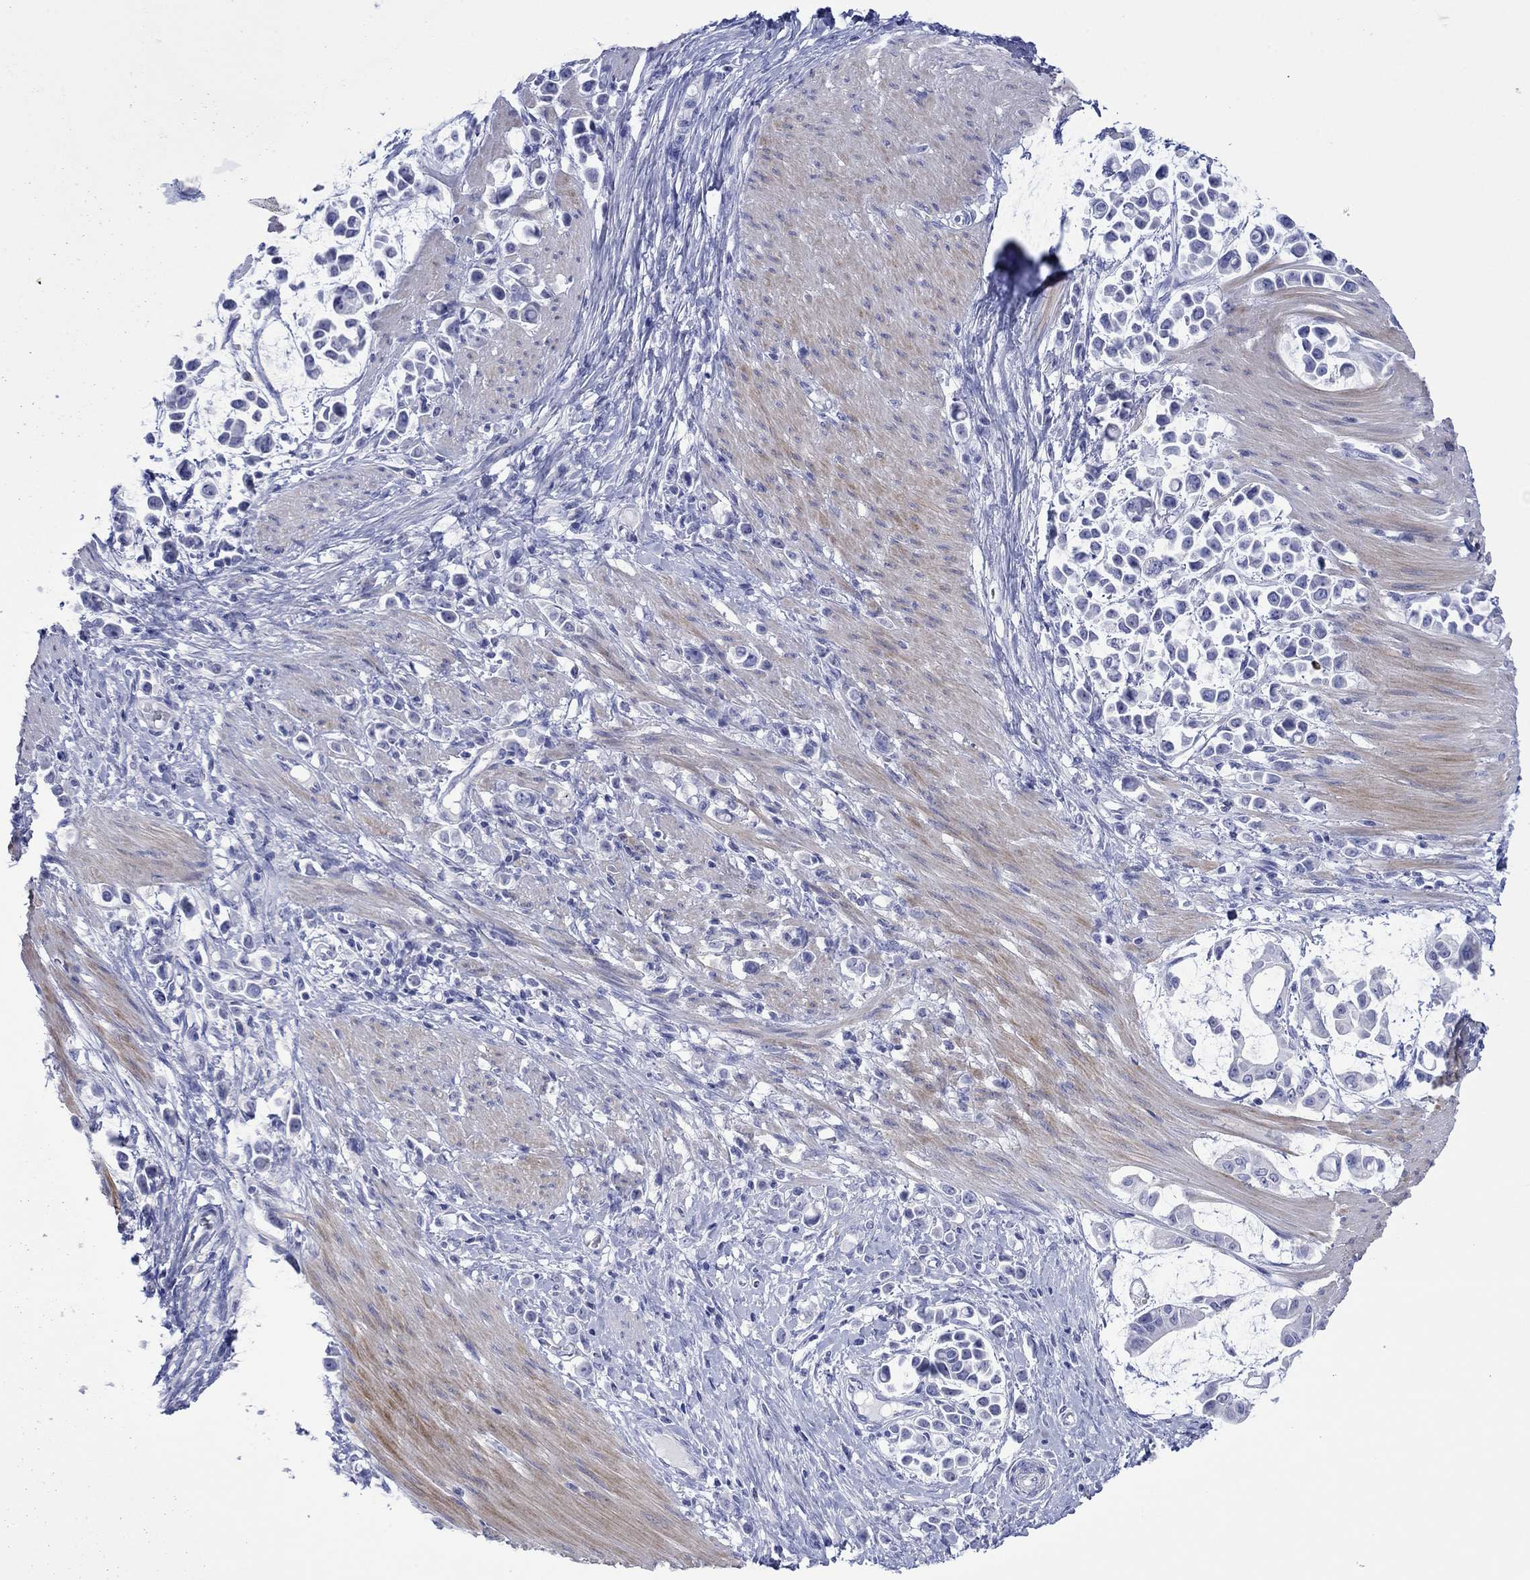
{"staining": {"intensity": "negative", "quantity": "none", "location": "none"}, "tissue": "stomach cancer", "cell_type": "Tumor cells", "image_type": "cancer", "snomed": [{"axis": "morphology", "description": "Adenocarcinoma, NOS"}, {"axis": "topography", "description": "Stomach"}], "caption": "Immunohistochemical staining of human stomach cancer displays no significant staining in tumor cells.", "gene": "MLANA", "patient": {"sex": "male", "age": 82}}